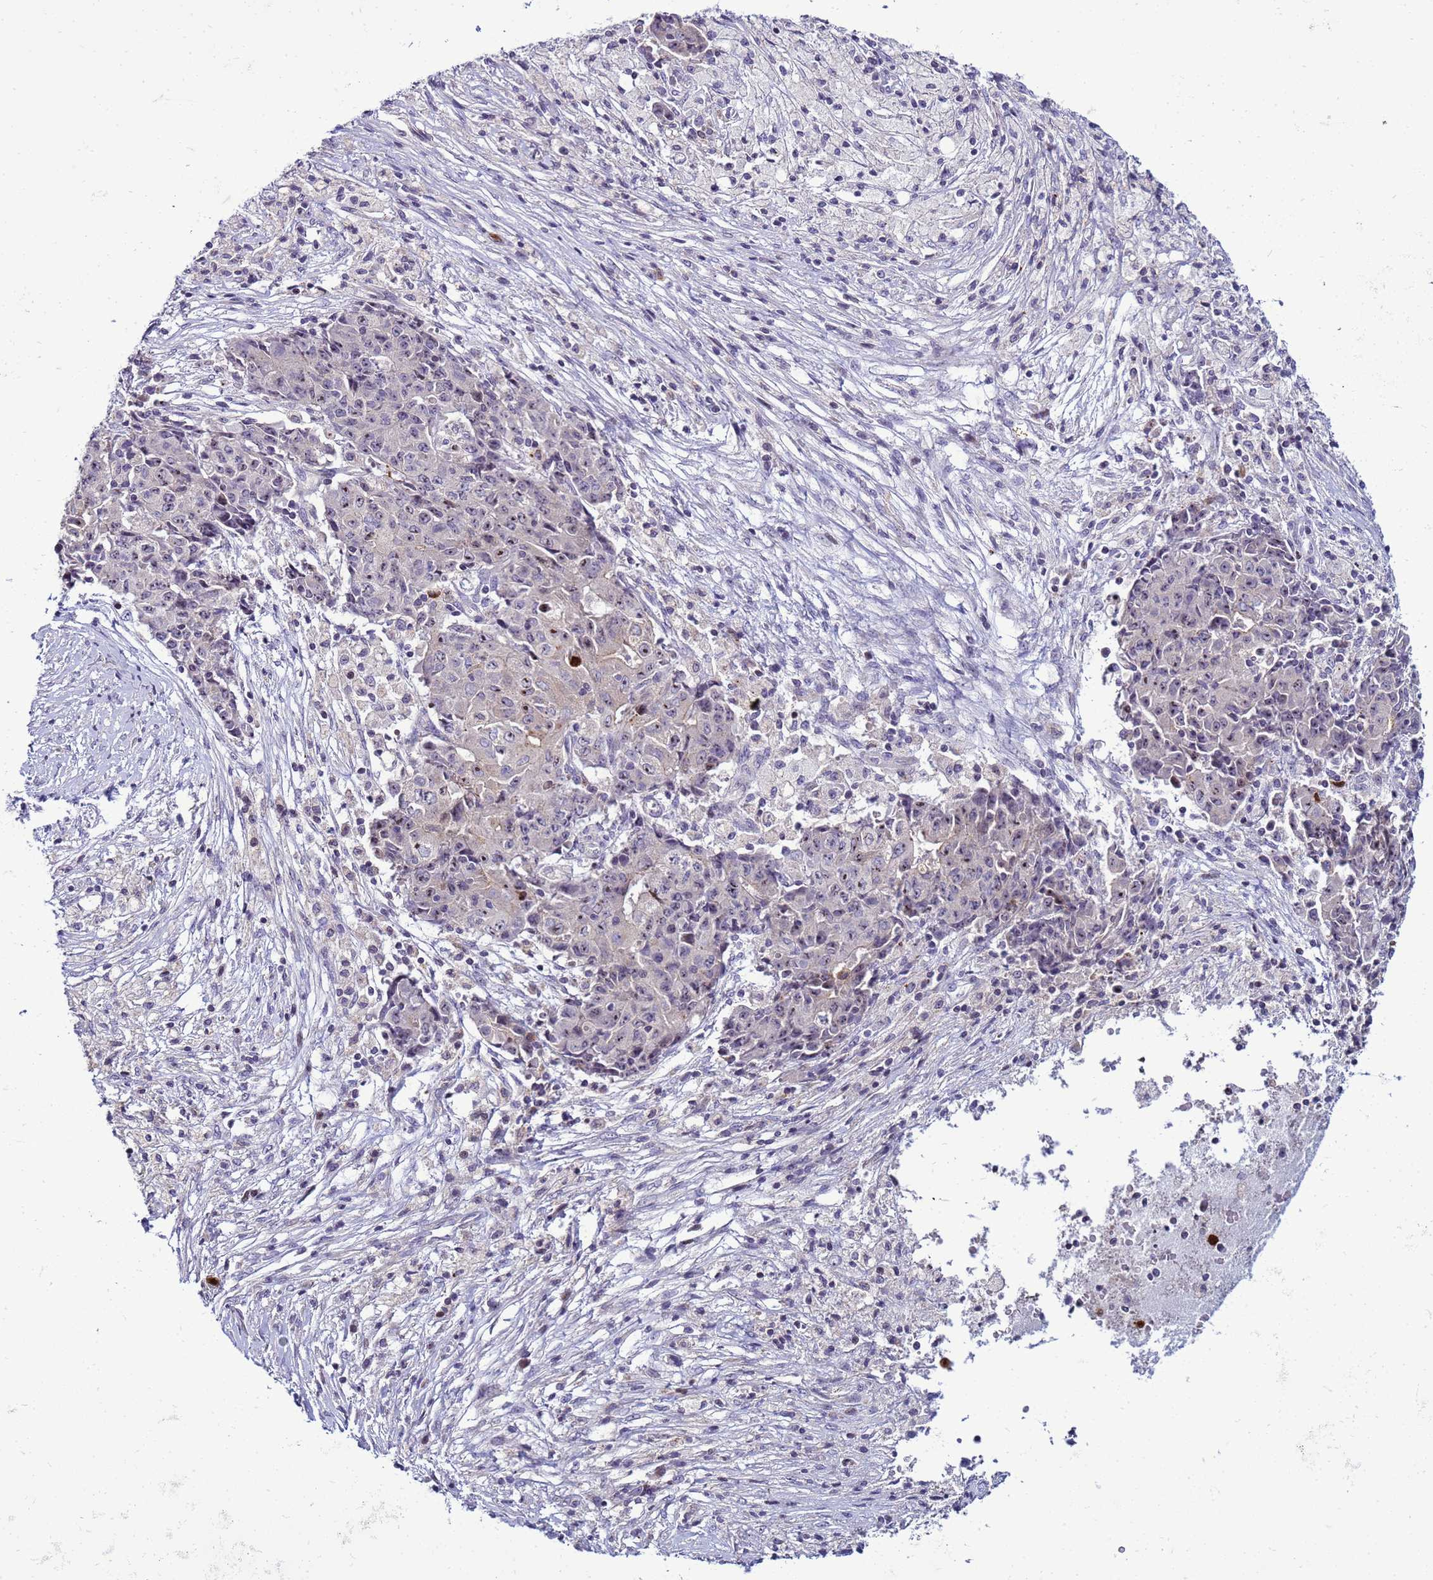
{"staining": {"intensity": "moderate", "quantity": "<25%", "location": "nuclear"}, "tissue": "ovarian cancer", "cell_type": "Tumor cells", "image_type": "cancer", "snomed": [{"axis": "morphology", "description": "Carcinoma, endometroid"}, {"axis": "topography", "description": "Ovary"}], "caption": "A micrograph showing moderate nuclear staining in approximately <25% of tumor cells in ovarian endometroid carcinoma, as visualized by brown immunohistochemical staining.", "gene": "VPS4B", "patient": {"sex": "female", "age": 42}}